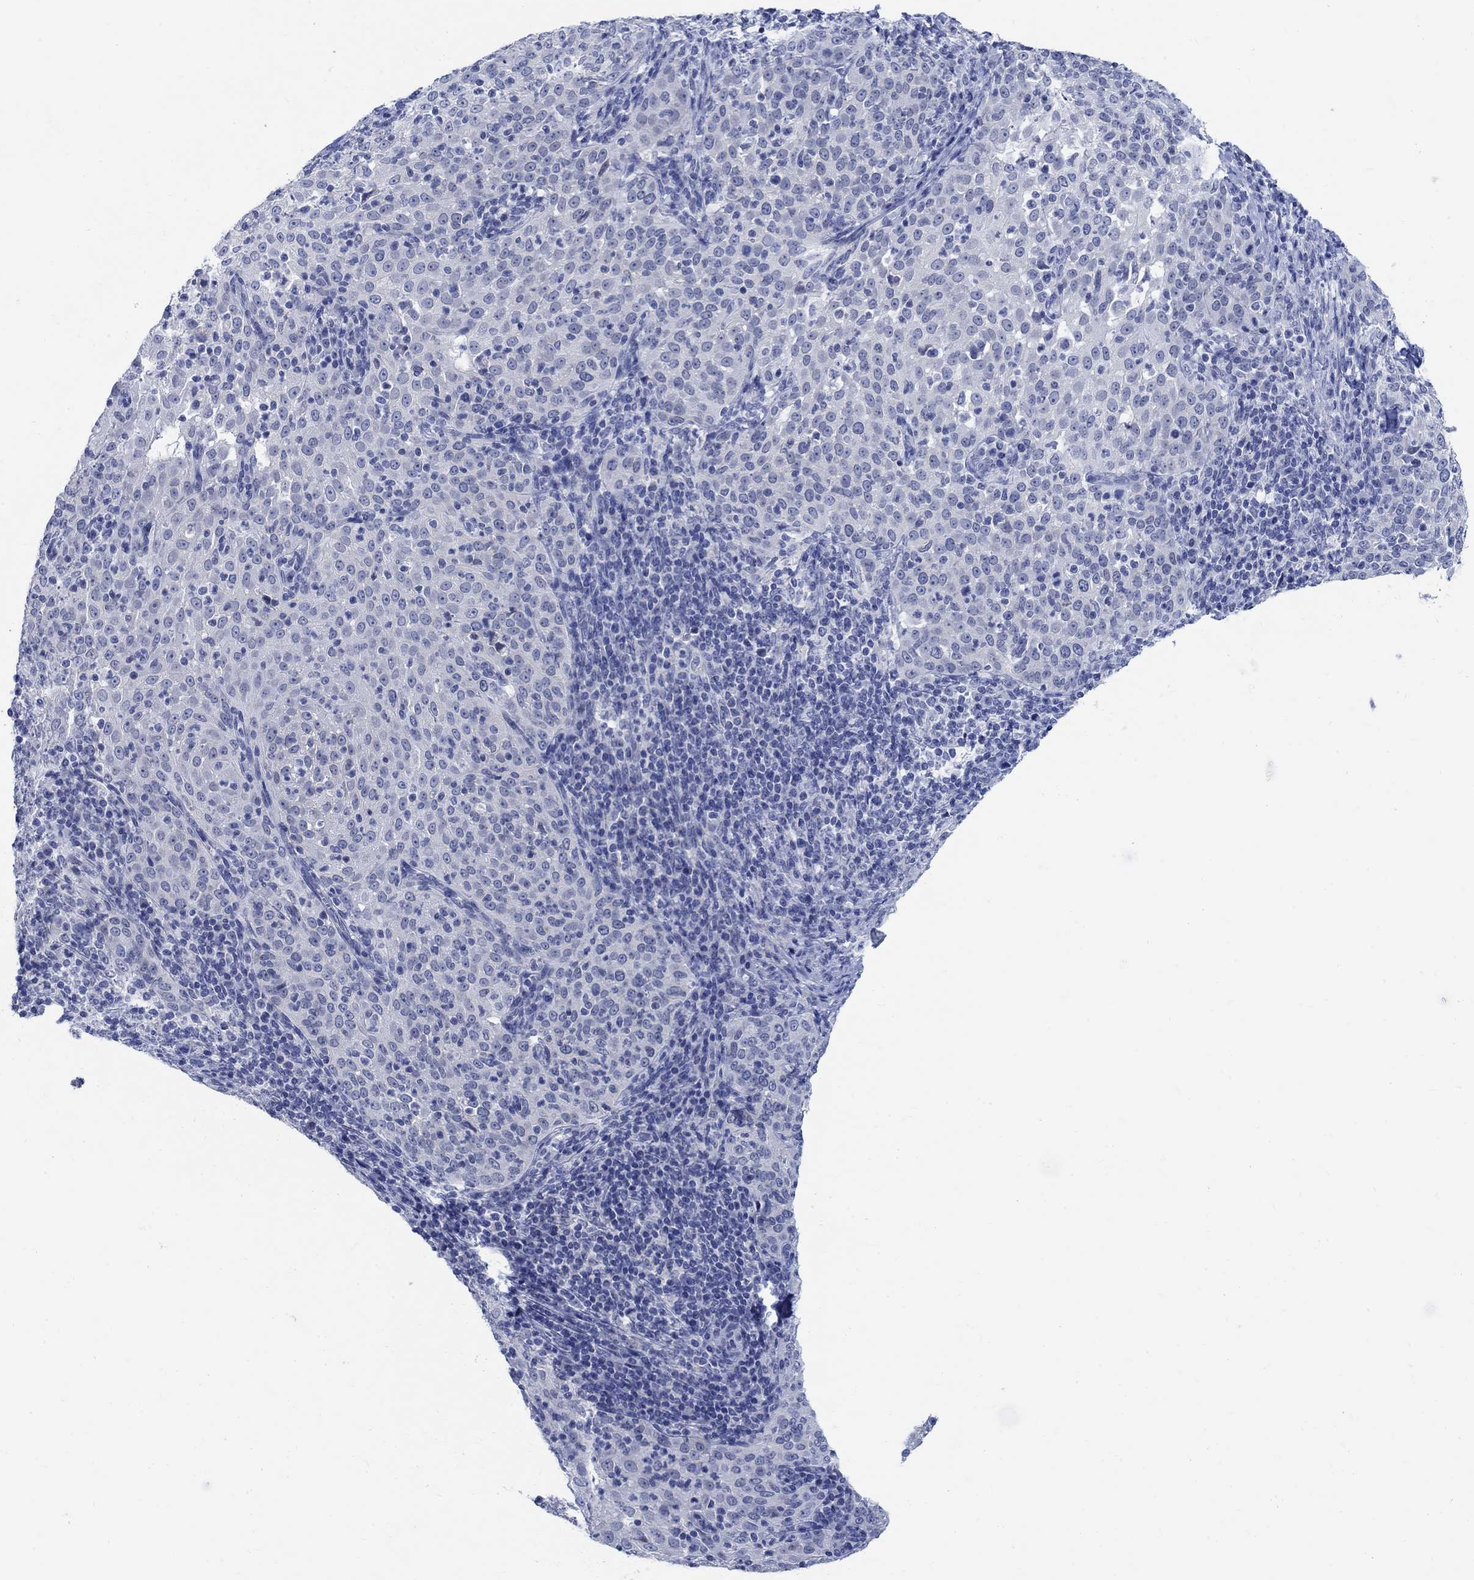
{"staining": {"intensity": "negative", "quantity": "none", "location": "none"}, "tissue": "cervical cancer", "cell_type": "Tumor cells", "image_type": "cancer", "snomed": [{"axis": "morphology", "description": "Squamous cell carcinoma, NOS"}, {"axis": "topography", "description": "Cervix"}], "caption": "Immunohistochemistry (IHC) photomicrograph of neoplastic tissue: human cervical squamous cell carcinoma stained with DAB demonstrates no significant protein positivity in tumor cells.", "gene": "CAMK2N1", "patient": {"sex": "female", "age": 51}}